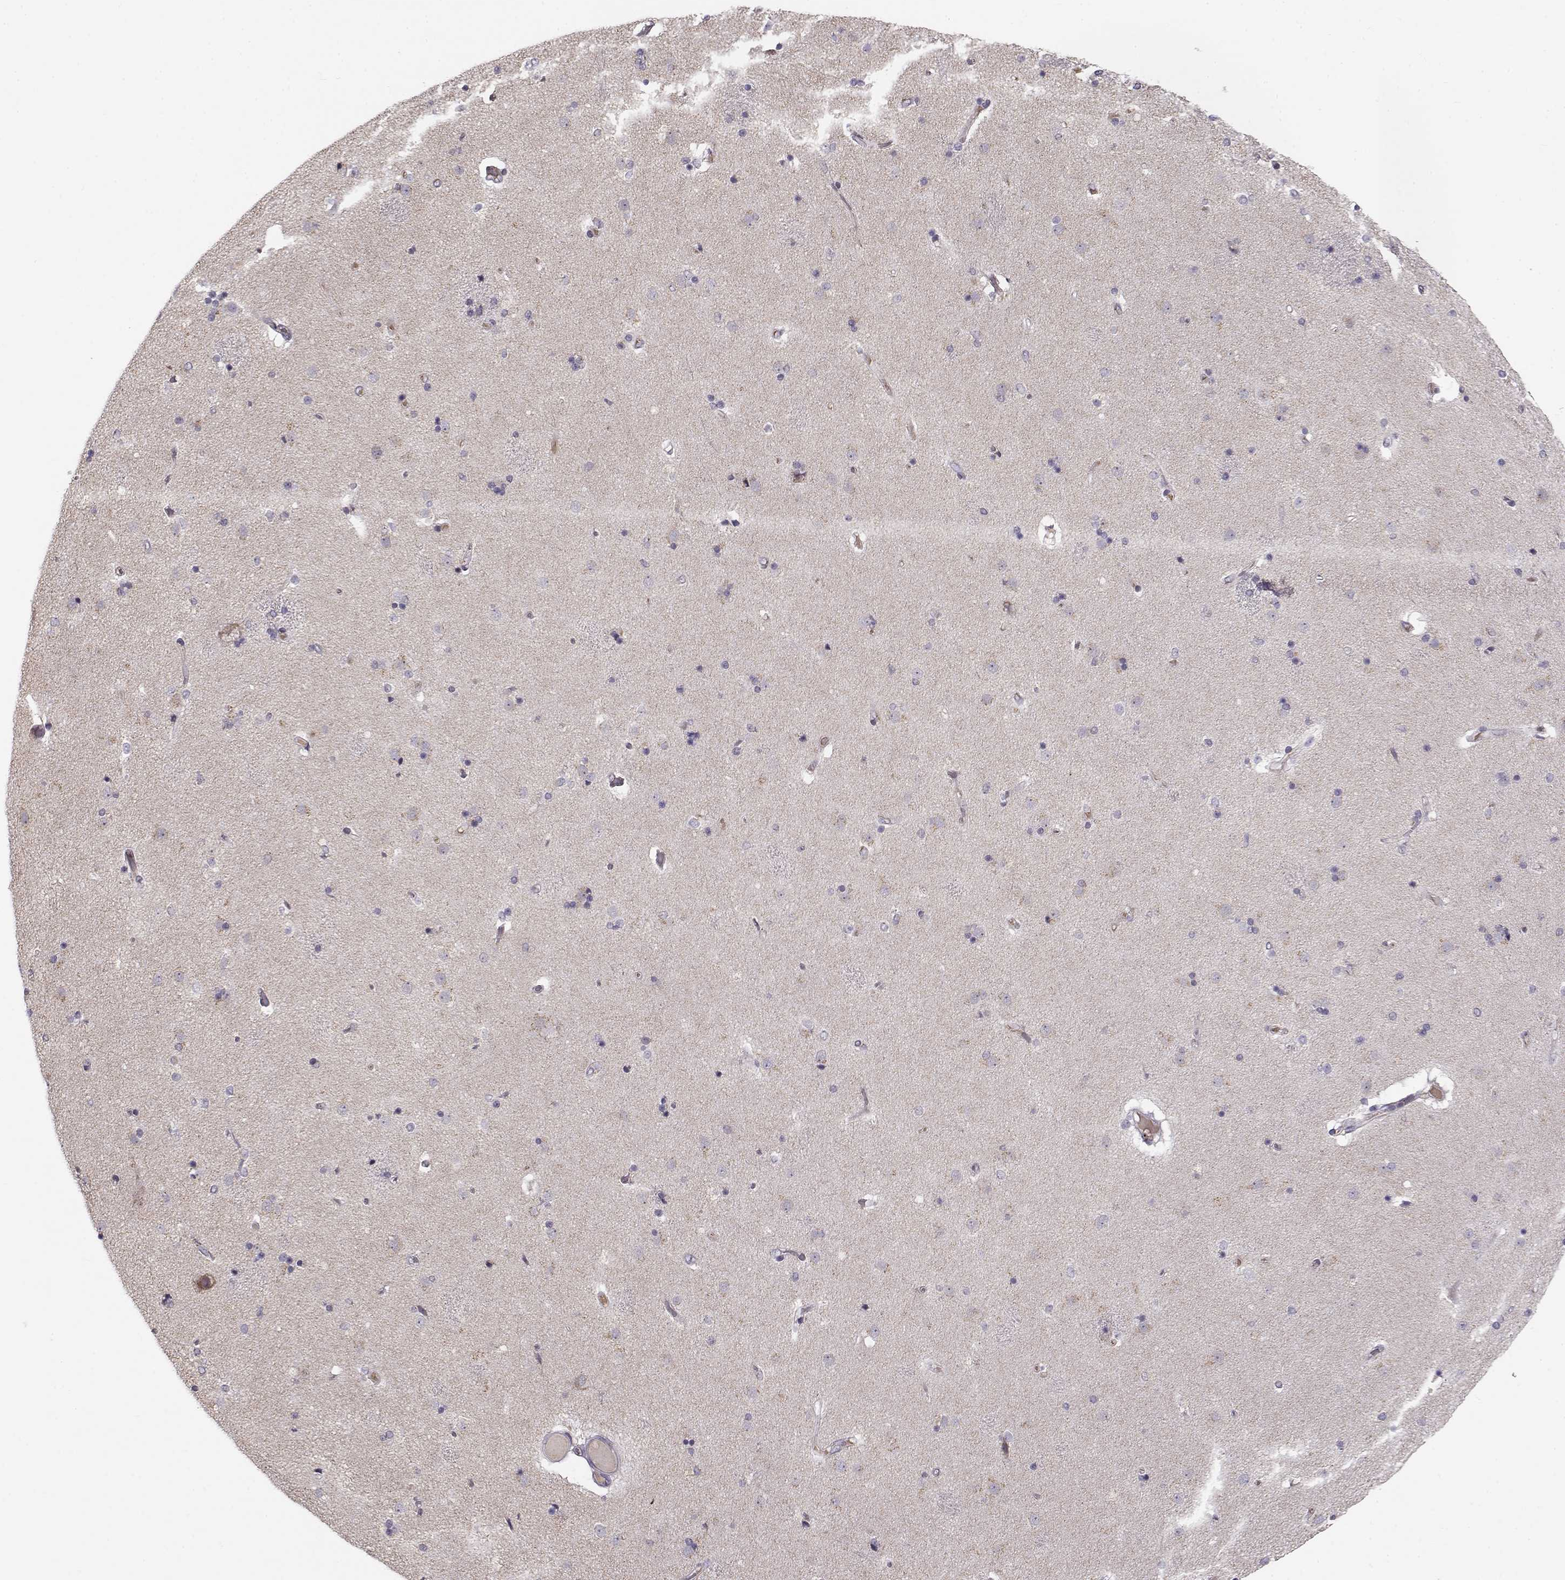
{"staining": {"intensity": "negative", "quantity": "none", "location": "none"}, "tissue": "caudate", "cell_type": "Glial cells", "image_type": "normal", "snomed": [{"axis": "morphology", "description": "Normal tissue, NOS"}, {"axis": "topography", "description": "Lateral ventricle wall"}], "caption": "Glial cells show no significant staining in unremarkable caudate.", "gene": "SLC4A5", "patient": {"sex": "female", "age": 71}}